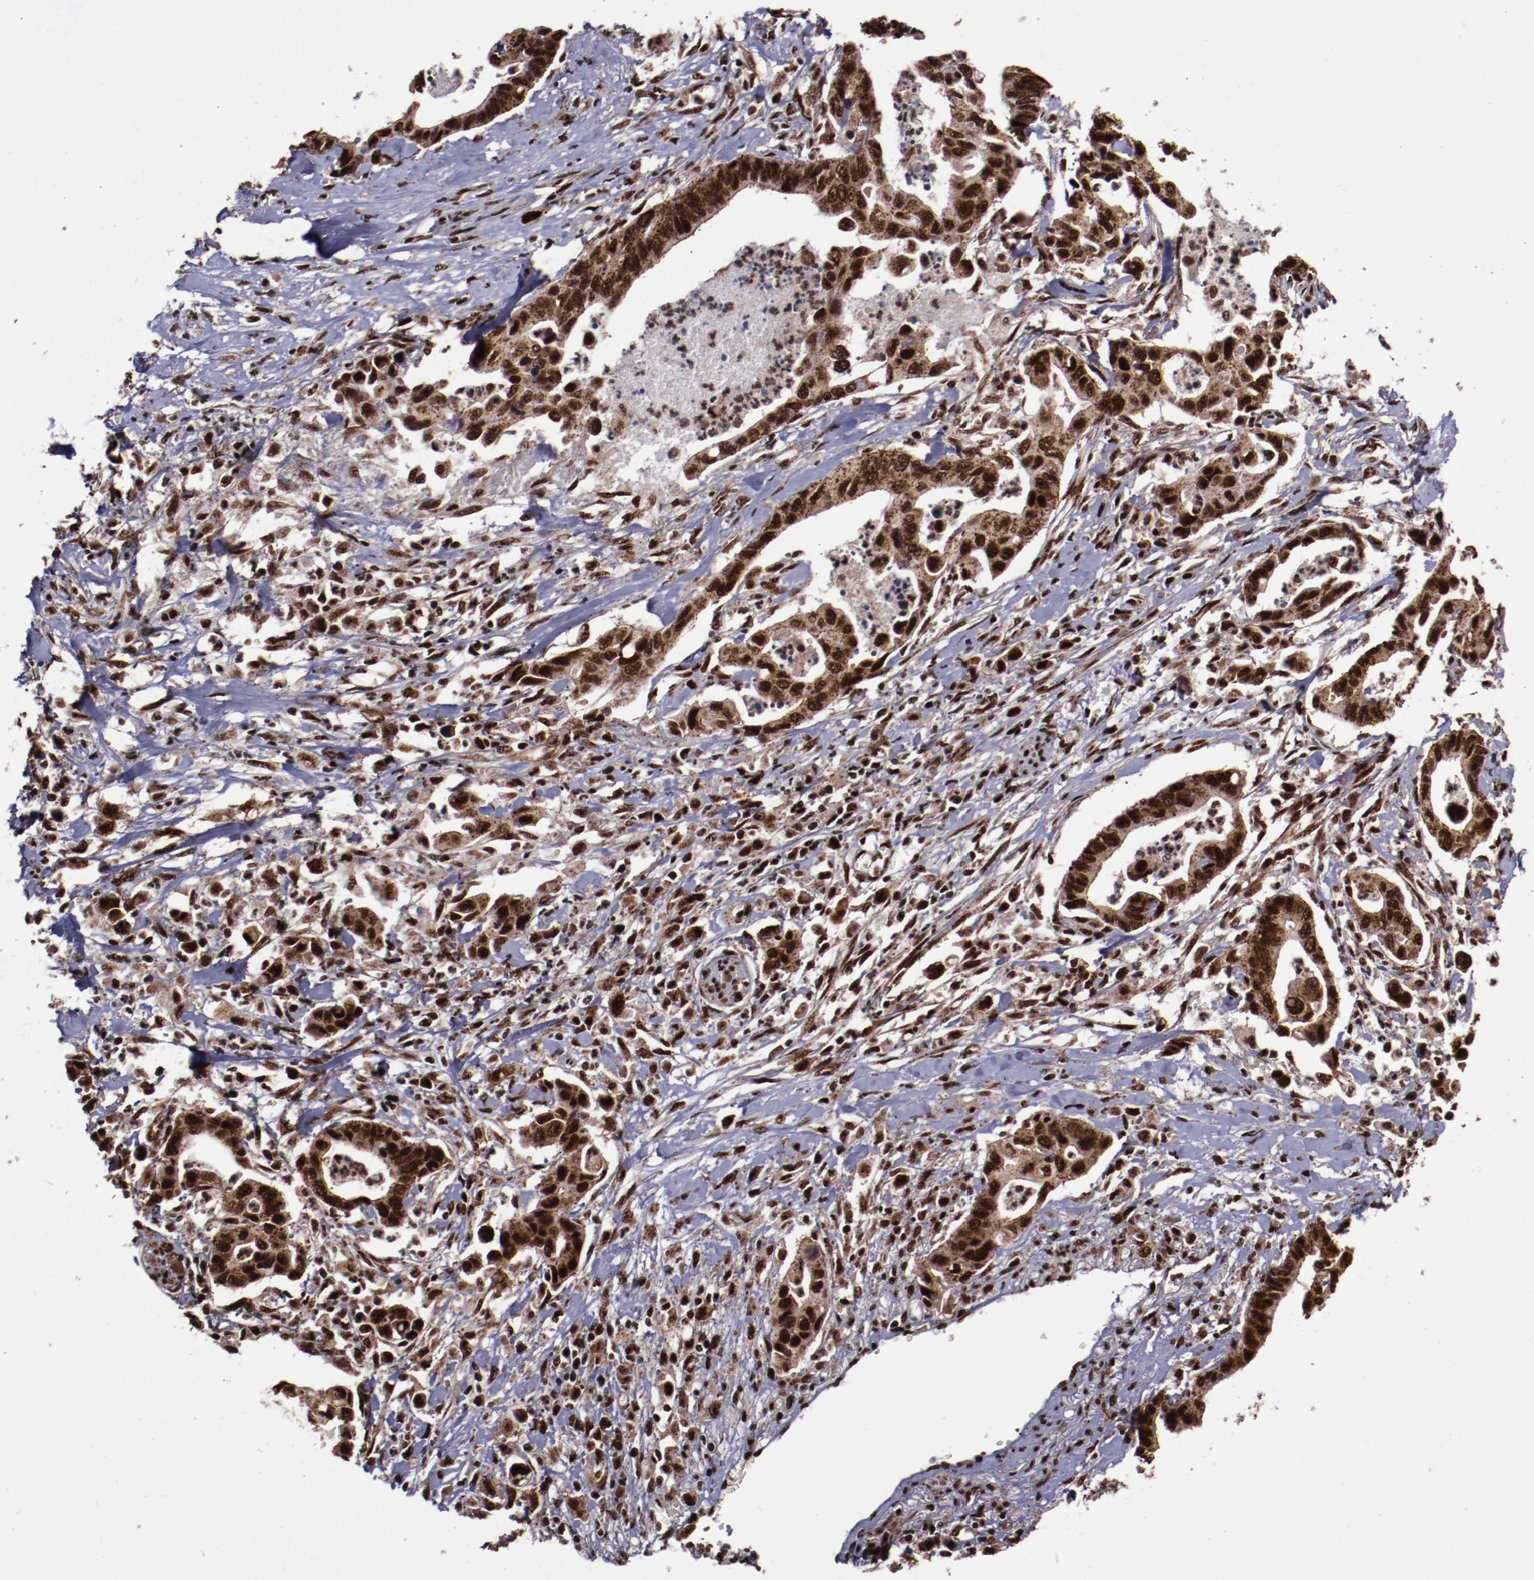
{"staining": {"intensity": "strong", "quantity": ">75%", "location": "cytoplasmic/membranous,nuclear"}, "tissue": "pancreatic cancer", "cell_type": "Tumor cells", "image_type": "cancer", "snomed": [{"axis": "morphology", "description": "Adenocarcinoma, NOS"}, {"axis": "topography", "description": "Pancreas"}], "caption": "A micrograph of human adenocarcinoma (pancreatic) stained for a protein displays strong cytoplasmic/membranous and nuclear brown staining in tumor cells.", "gene": "SNW1", "patient": {"sex": "female", "age": 70}}